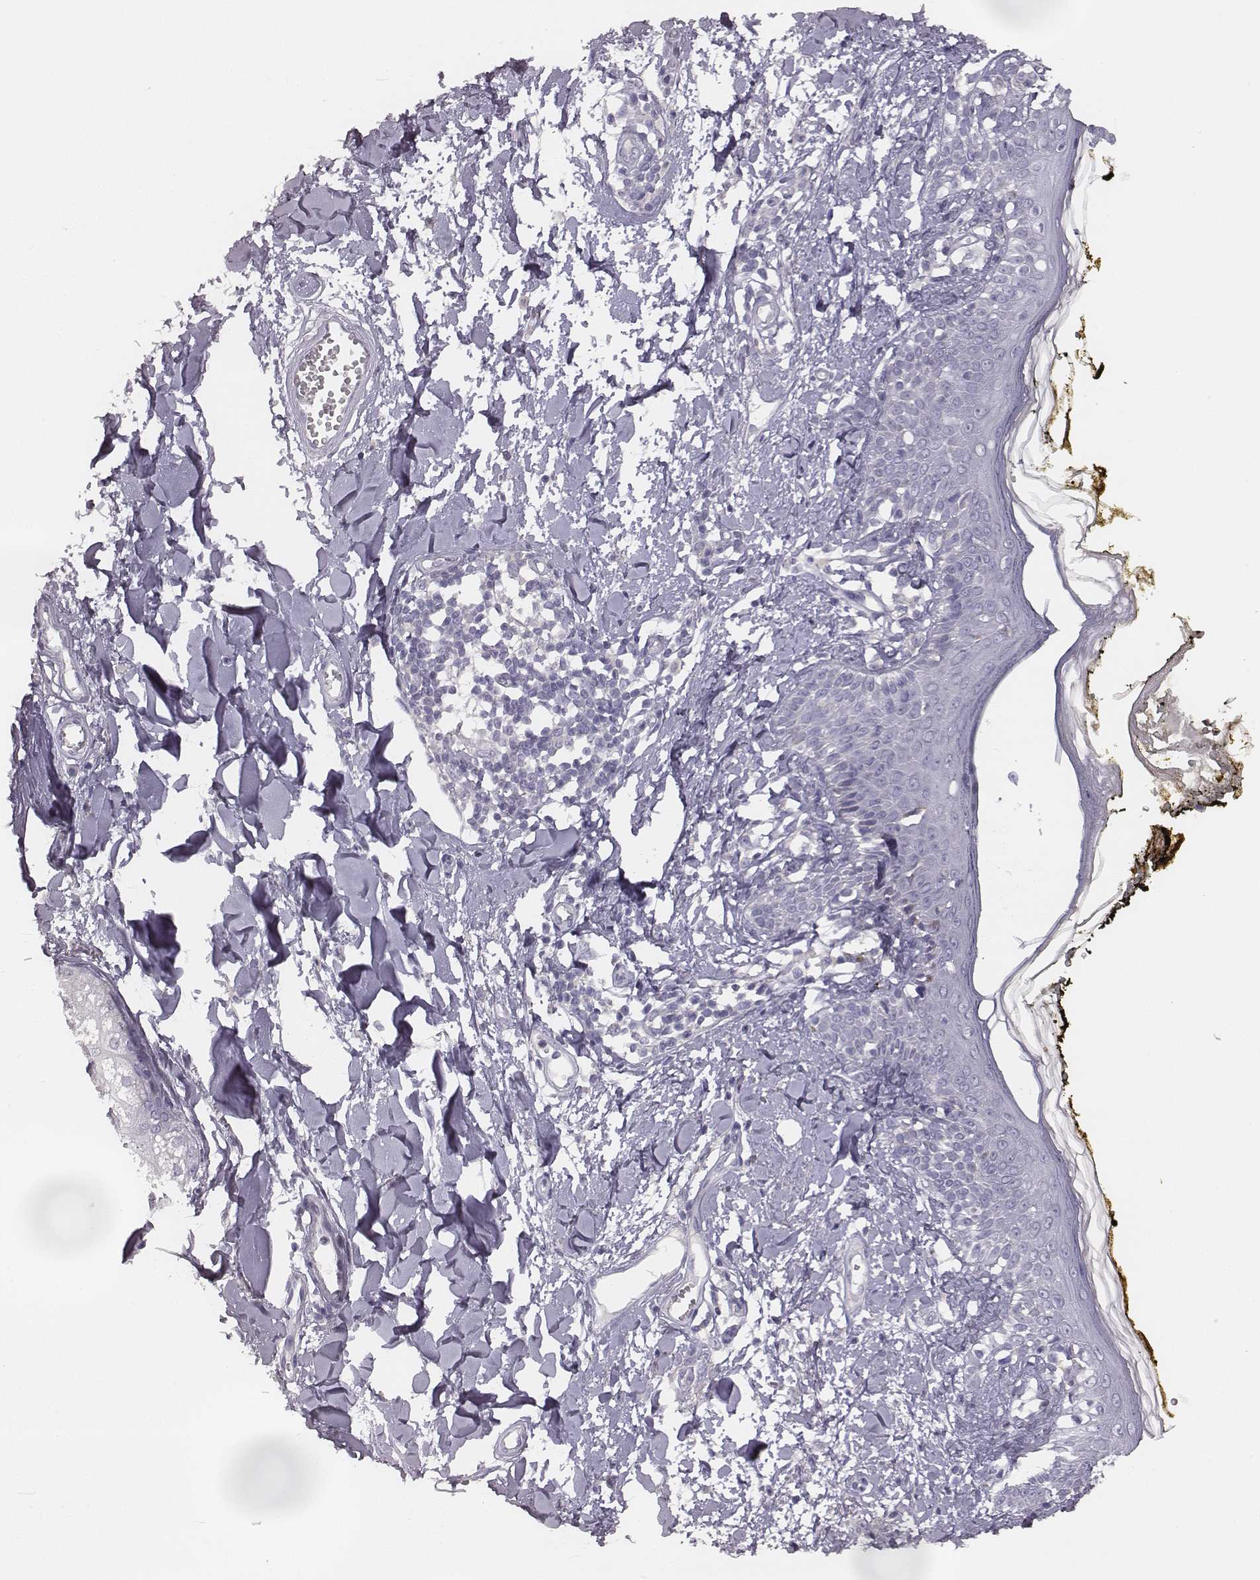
{"staining": {"intensity": "negative", "quantity": "none", "location": "none"}, "tissue": "skin", "cell_type": "Fibroblasts", "image_type": "normal", "snomed": [{"axis": "morphology", "description": "Normal tissue, NOS"}, {"axis": "topography", "description": "Skin"}], "caption": "IHC of unremarkable skin shows no positivity in fibroblasts.", "gene": "ADAM7", "patient": {"sex": "male", "age": 76}}